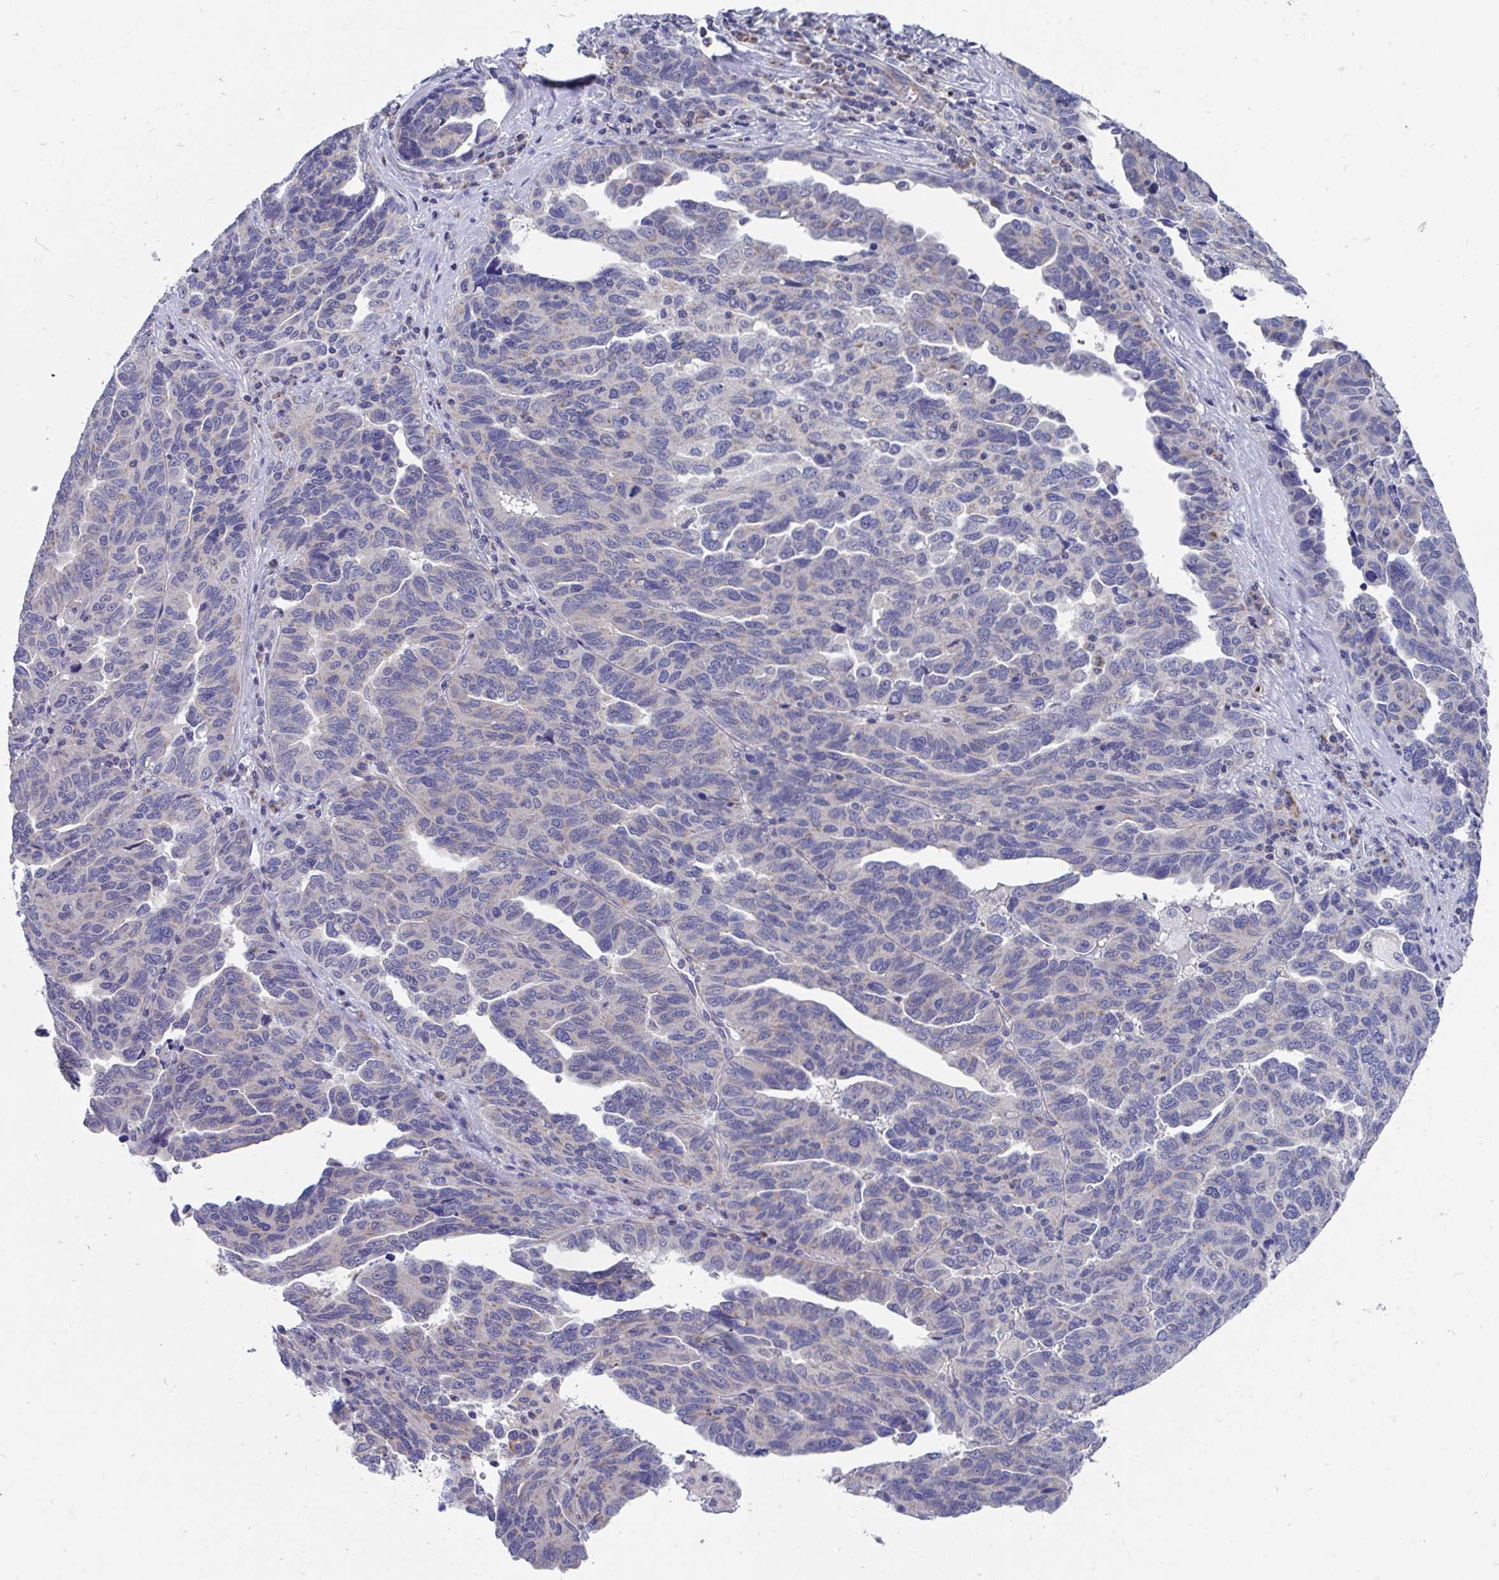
{"staining": {"intensity": "negative", "quantity": "none", "location": "none"}, "tissue": "ovarian cancer", "cell_type": "Tumor cells", "image_type": "cancer", "snomed": [{"axis": "morphology", "description": "Cystadenocarcinoma, serous, NOS"}, {"axis": "topography", "description": "Ovary"}], "caption": "This image is of ovarian cancer stained with IHC to label a protein in brown with the nuclei are counter-stained blue. There is no staining in tumor cells.", "gene": "FHIP1B", "patient": {"sex": "female", "age": 64}}